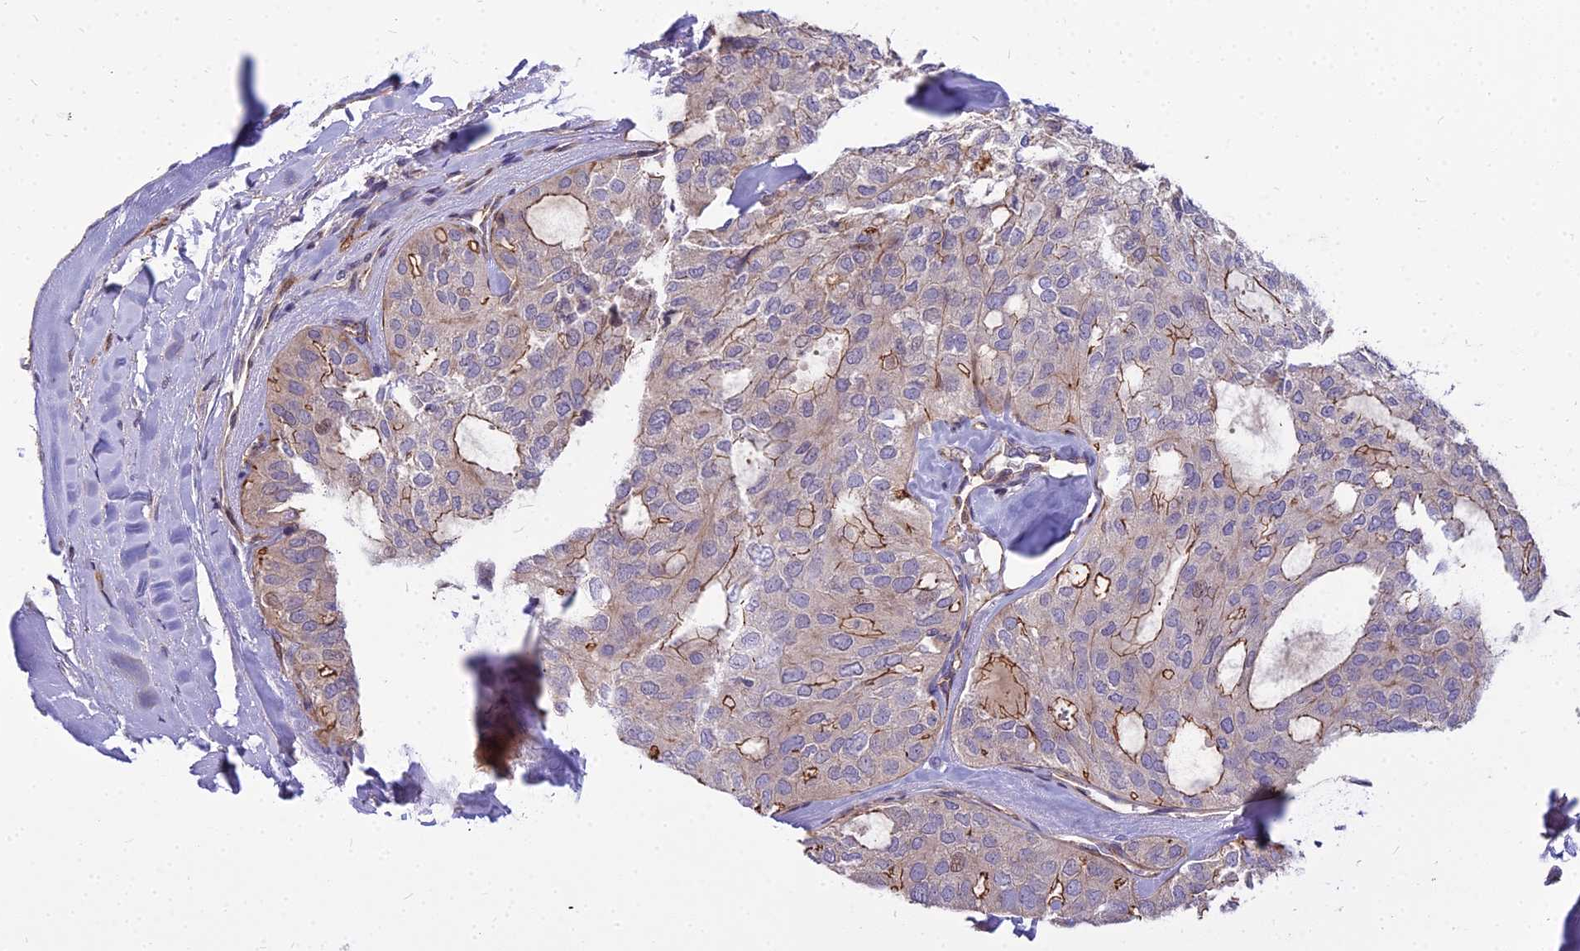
{"staining": {"intensity": "moderate", "quantity": "<25%", "location": "cytoplasmic/membranous"}, "tissue": "thyroid cancer", "cell_type": "Tumor cells", "image_type": "cancer", "snomed": [{"axis": "morphology", "description": "Follicular adenoma carcinoma, NOS"}, {"axis": "topography", "description": "Thyroid gland"}], "caption": "A micrograph showing moderate cytoplasmic/membranous staining in approximately <25% of tumor cells in follicular adenoma carcinoma (thyroid), as visualized by brown immunohistochemical staining.", "gene": "GLYATL3", "patient": {"sex": "male", "age": 75}}